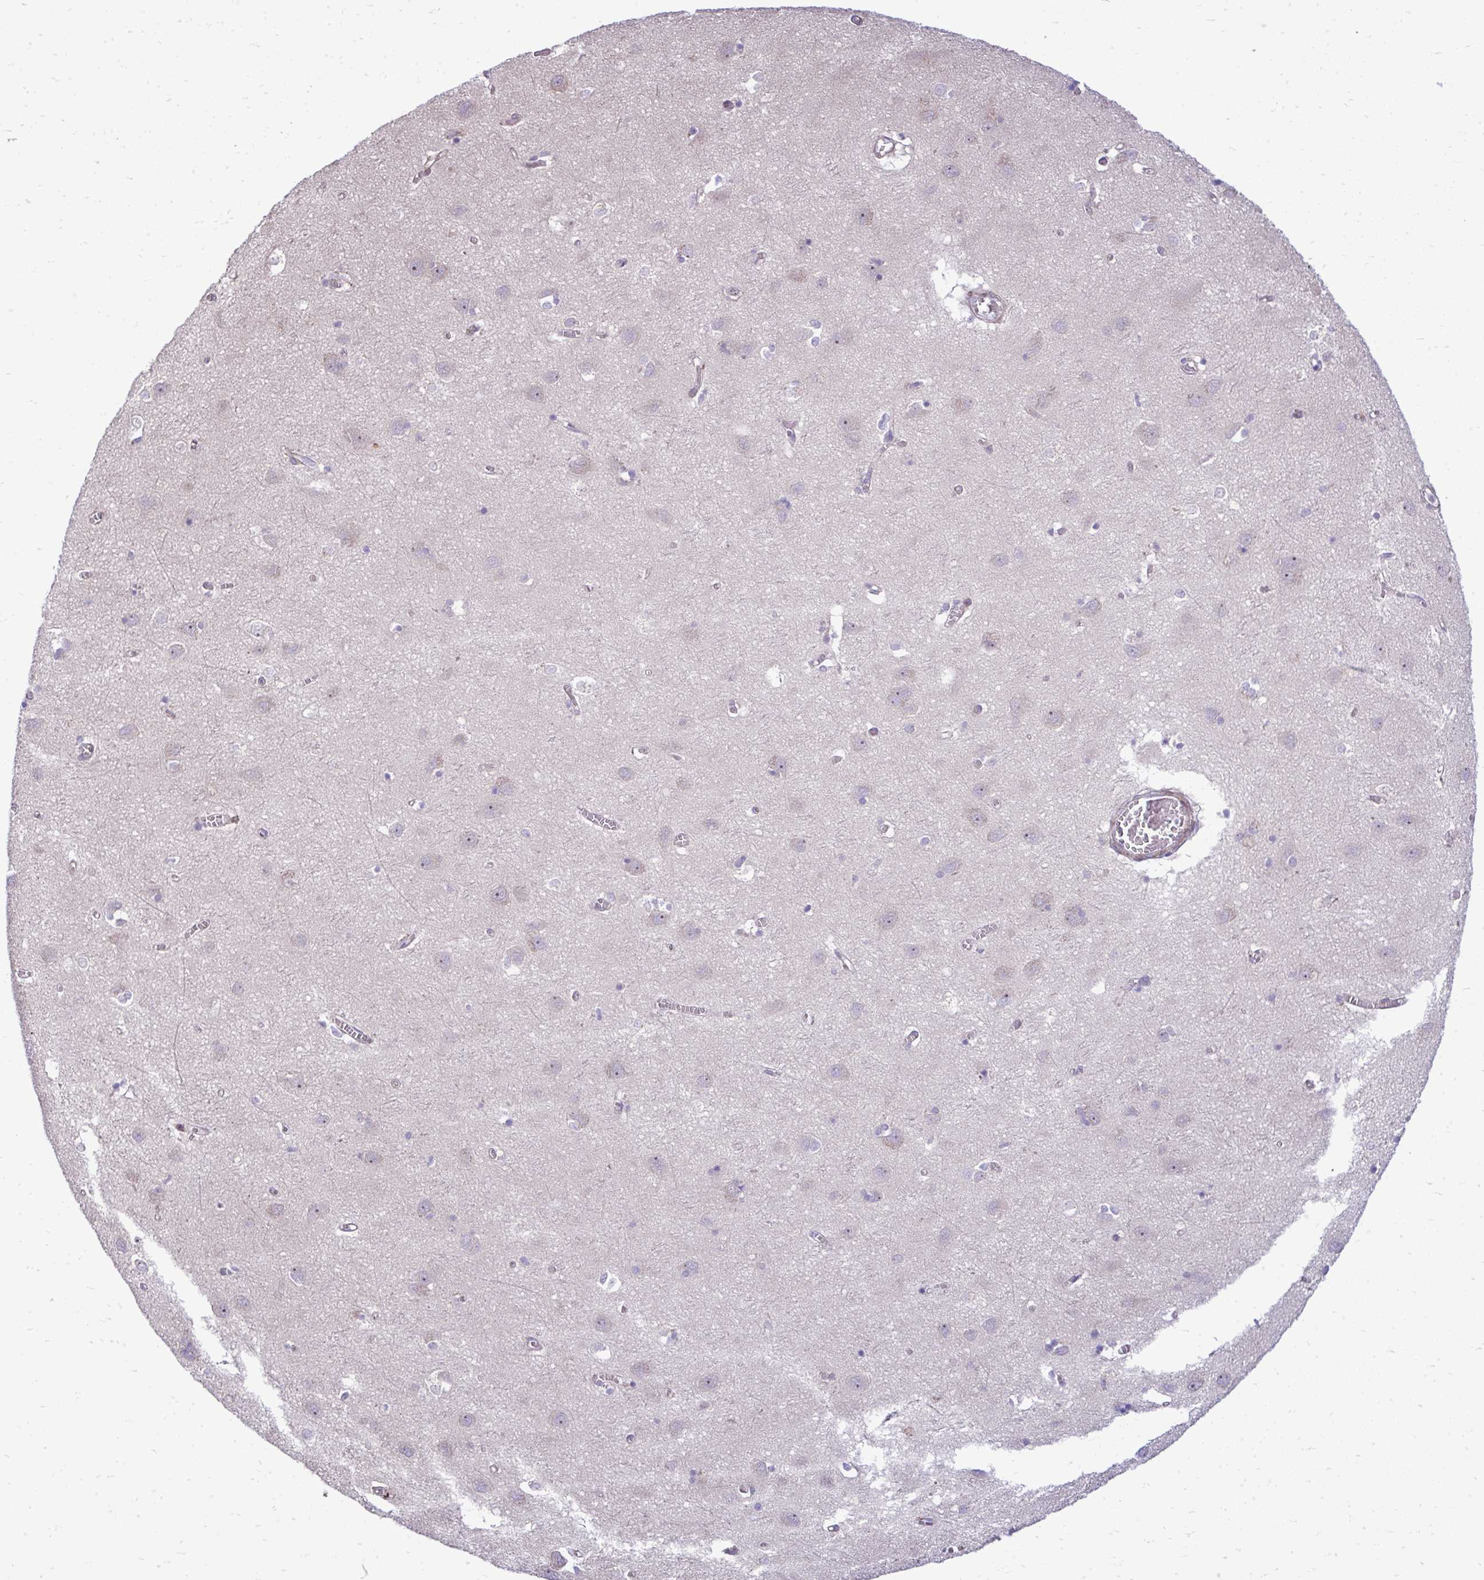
{"staining": {"intensity": "moderate", "quantity": ">75%", "location": "cytoplasmic/membranous"}, "tissue": "cerebral cortex", "cell_type": "Endothelial cells", "image_type": "normal", "snomed": [{"axis": "morphology", "description": "Normal tissue, NOS"}, {"axis": "topography", "description": "Cerebral cortex"}], "caption": "Benign cerebral cortex exhibits moderate cytoplasmic/membranous expression in approximately >75% of endothelial cells, visualized by immunohistochemistry.", "gene": "ZSCAN9", "patient": {"sex": "male", "age": 70}}